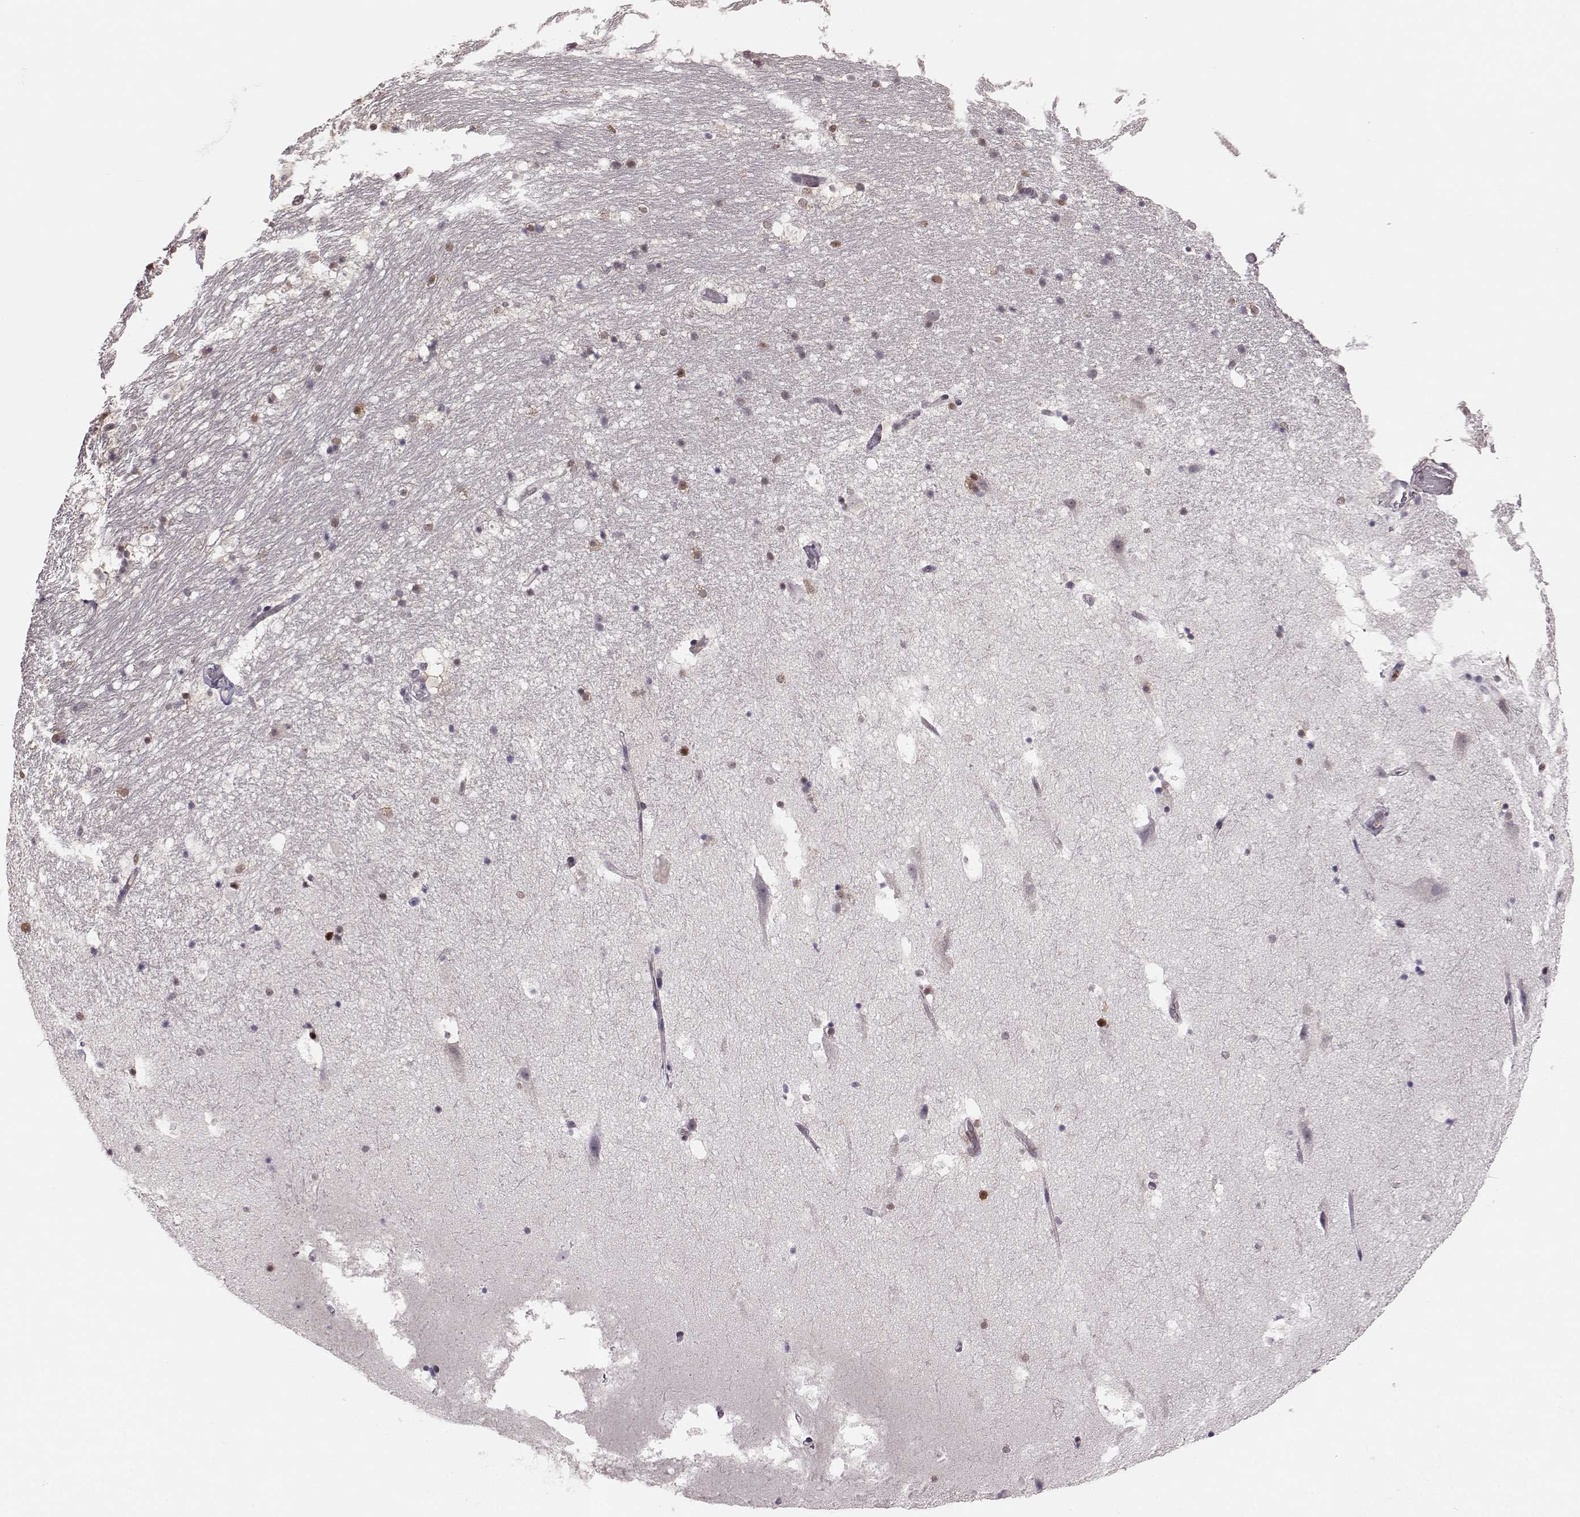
{"staining": {"intensity": "moderate", "quantity": "<25%", "location": "nuclear"}, "tissue": "hippocampus", "cell_type": "Glial cells", "image_type": "normal", "snomed": [{"axis": "morphology", "description": "Normal tissue, NOS"}, {"axis": "topography", "description": "Hippocampus"}], "caption": "Immunohistochemistry of normal human hippocampus shows low levels of moderate nuclear staining in about <25% of glial cells.", "gene": "KLF6", "patient": {"sex": "male", "age": 51}}